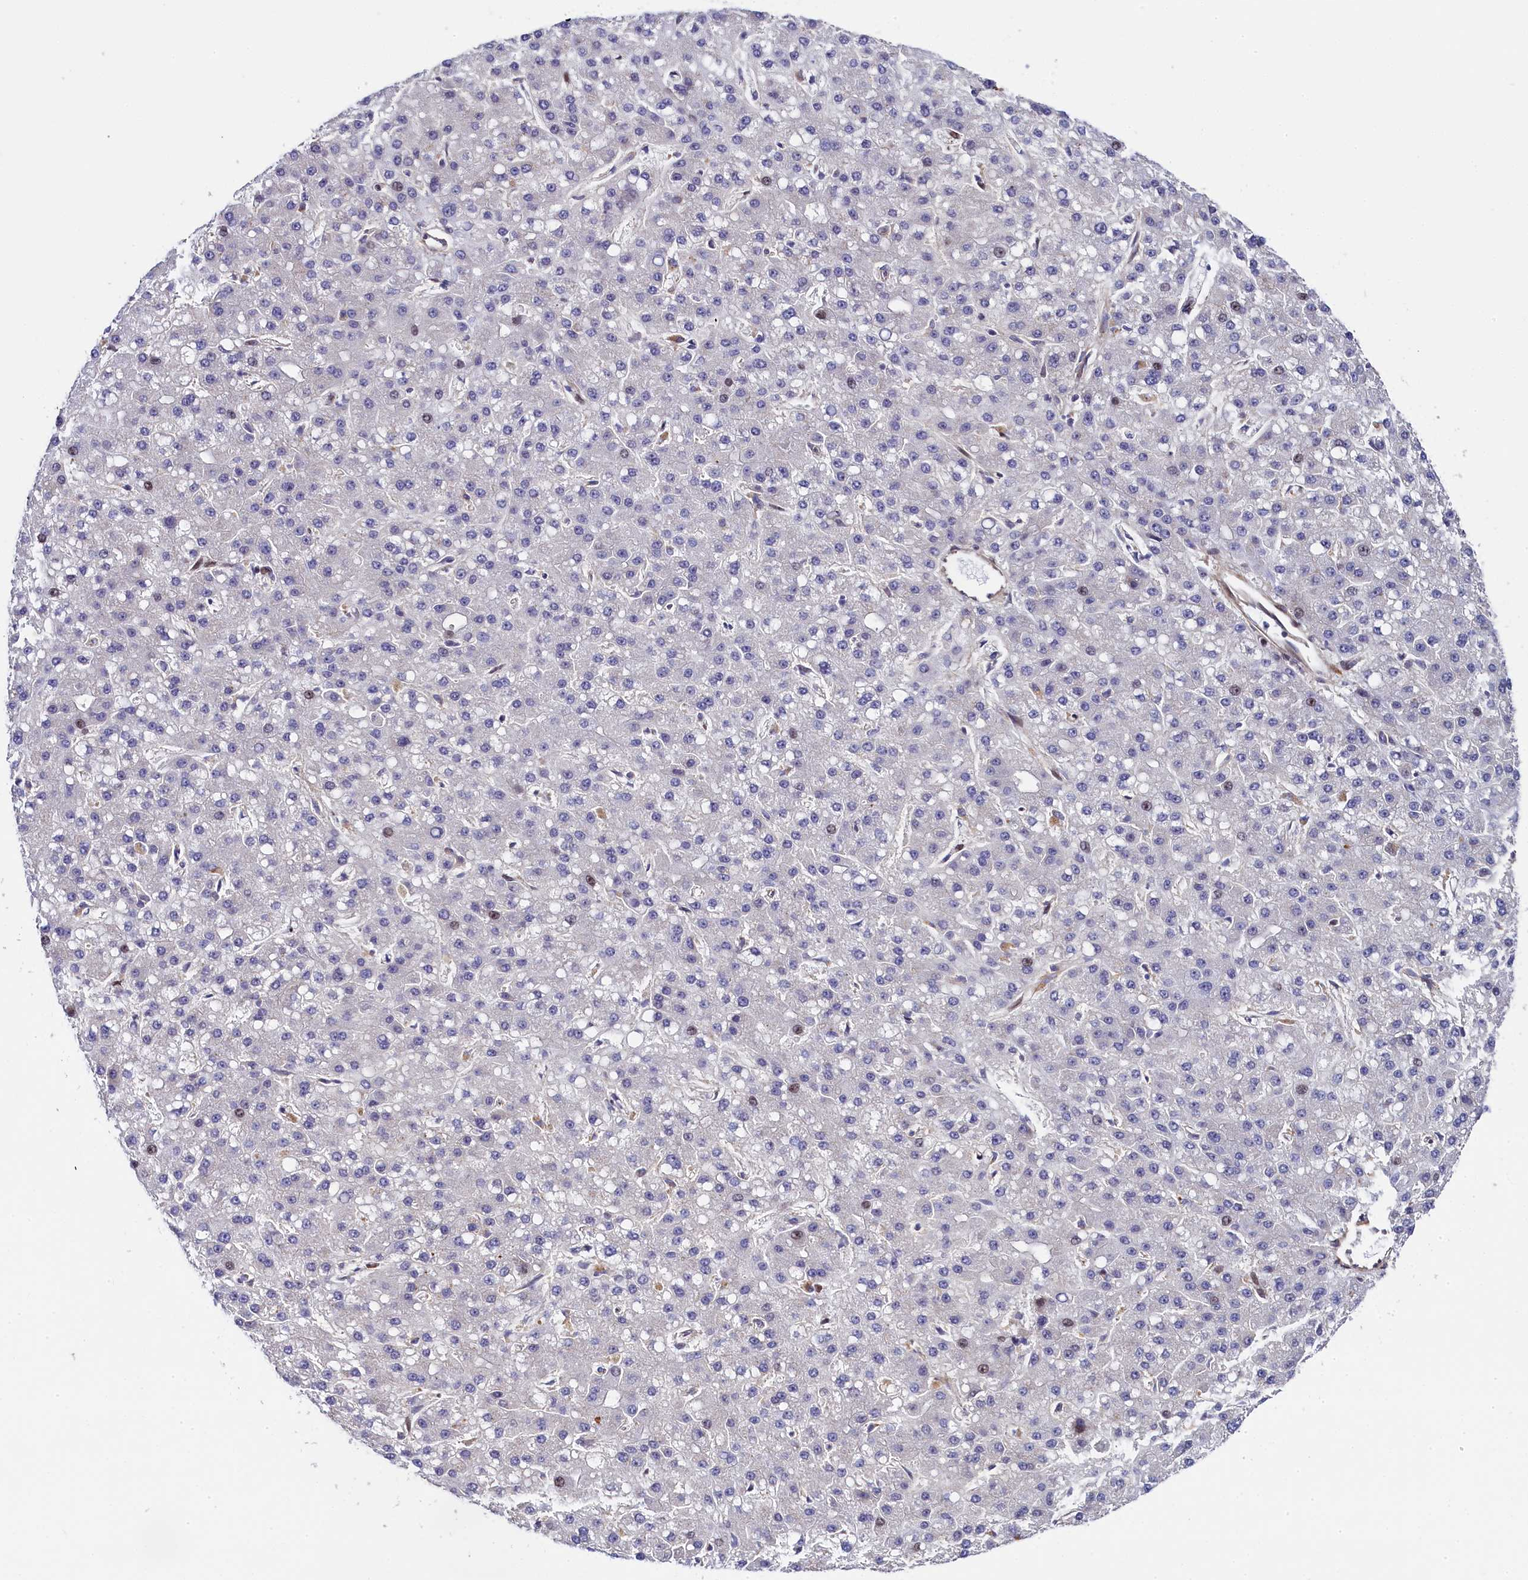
{"staining": {"intensity": "negative", "quantity": "none", "location": "none"}, "tissue": "liver cancer", "cell_type": "Tumor cells", "image_type": "cancer", "snomed": [{"axis": "morphology", "description": "Carcinoma, Hepatocellular, NOS"}, {"axis": "topography", "description": "Liver"}], "caption": "The IHC histopathology image has no significant expression in tumor cells of hepatocellular carcinoma (liver) tissue.", "gene": "TGDS", "patient": {"sex": "male", "age": 67}}